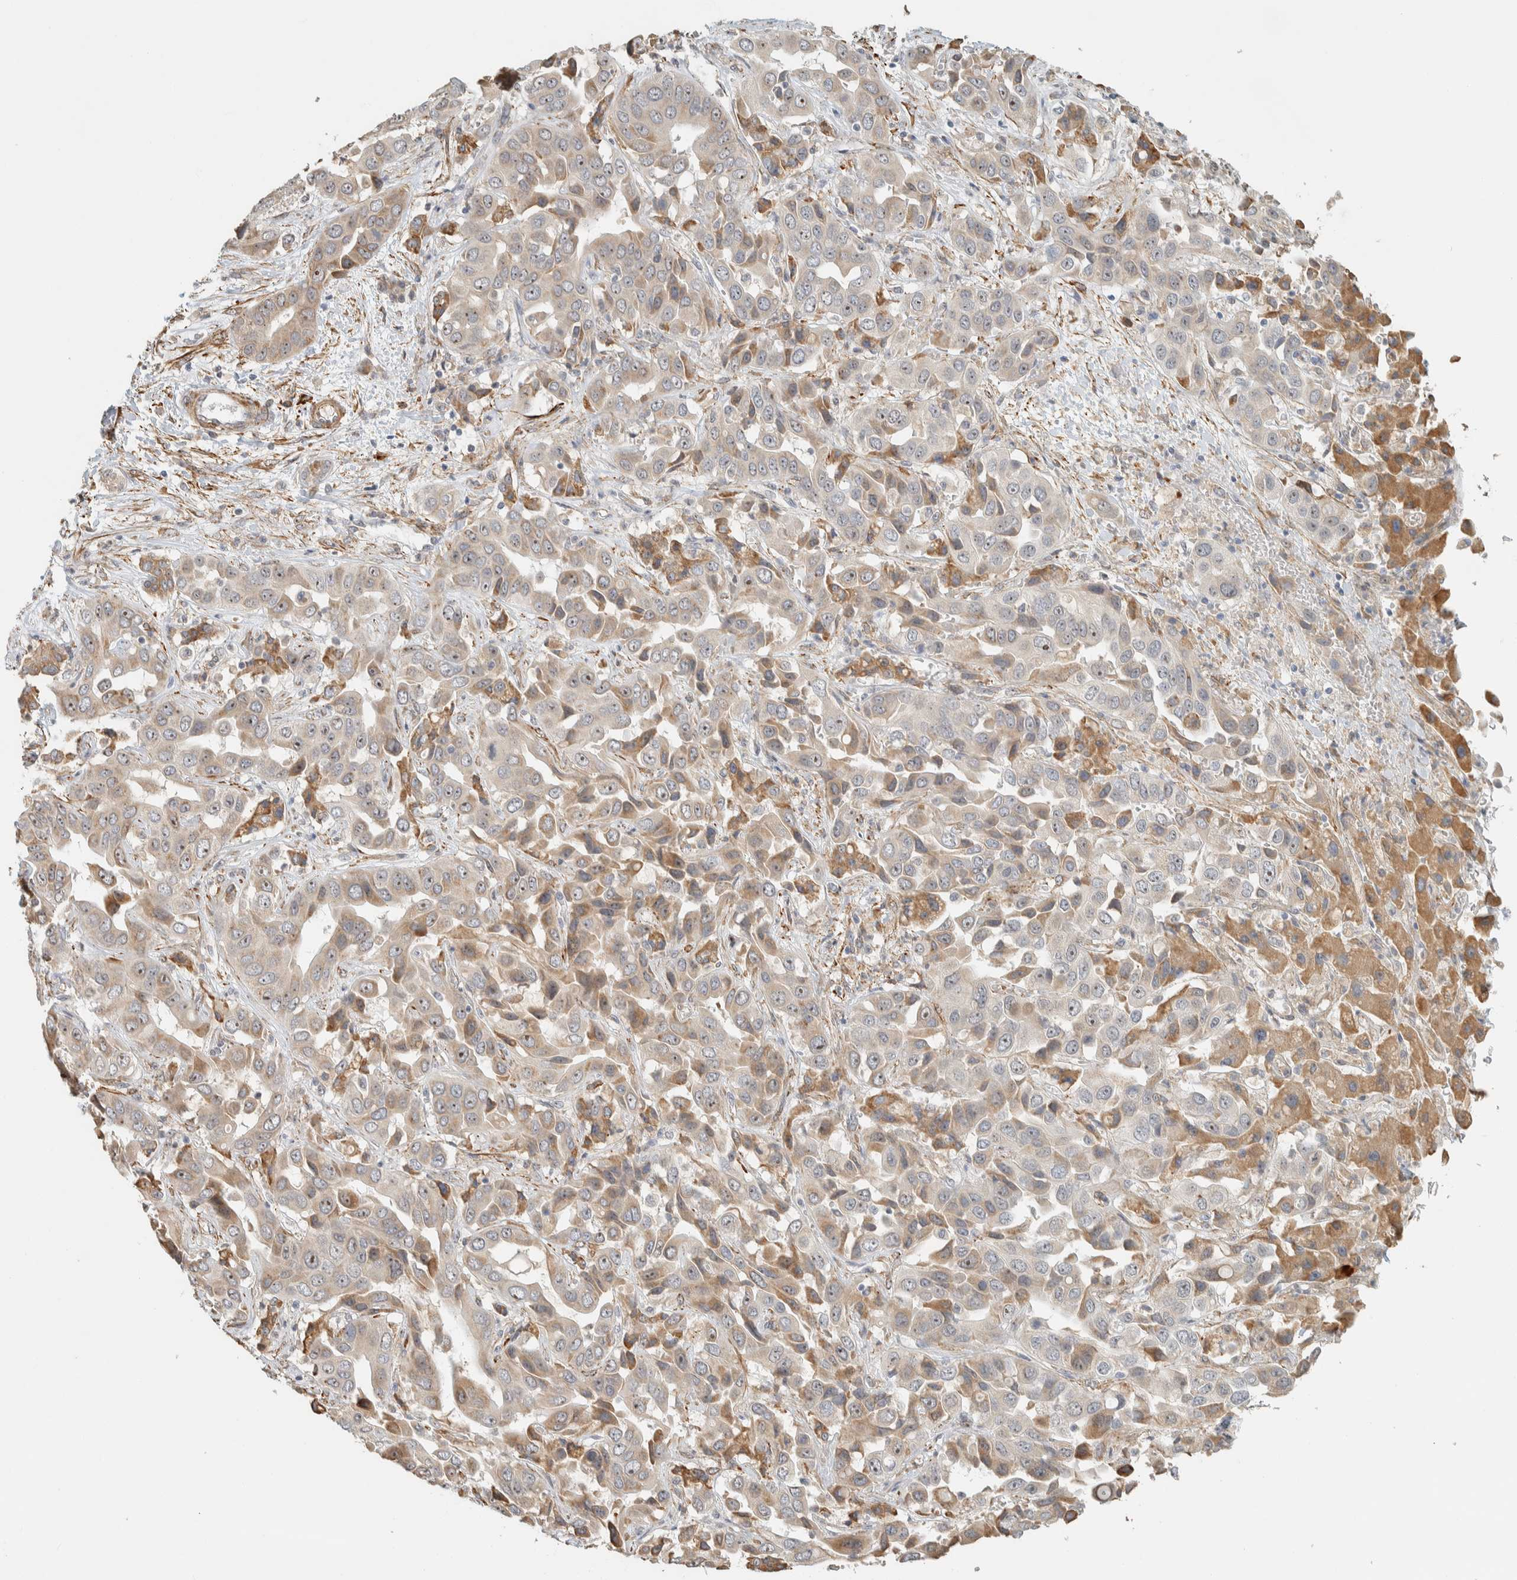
{"staining": {"intensity": "moderate", "quantity": "<25%", "location": "cytoplasmic/membranous,nuclear"}, "tissue": "liver cancer", "cell_type": "Tumor cells", "image_type": "cancer", "snomed": [{"axis": "morphology", "description": "Cholangiocarcinoma"}, {"axis": "topography", "description": "Liver"}], "caption": "Immunohistochemistry (IHC) image of cholangiocarcinoma (liver) stained for a protein (brown), which reveals low levels of moderate cytoplasmic/membranous and nuclear expression in about <25% of tumor cells.", "gene": "KLHL40", "patient": {"sex": "female", "age": 52}}